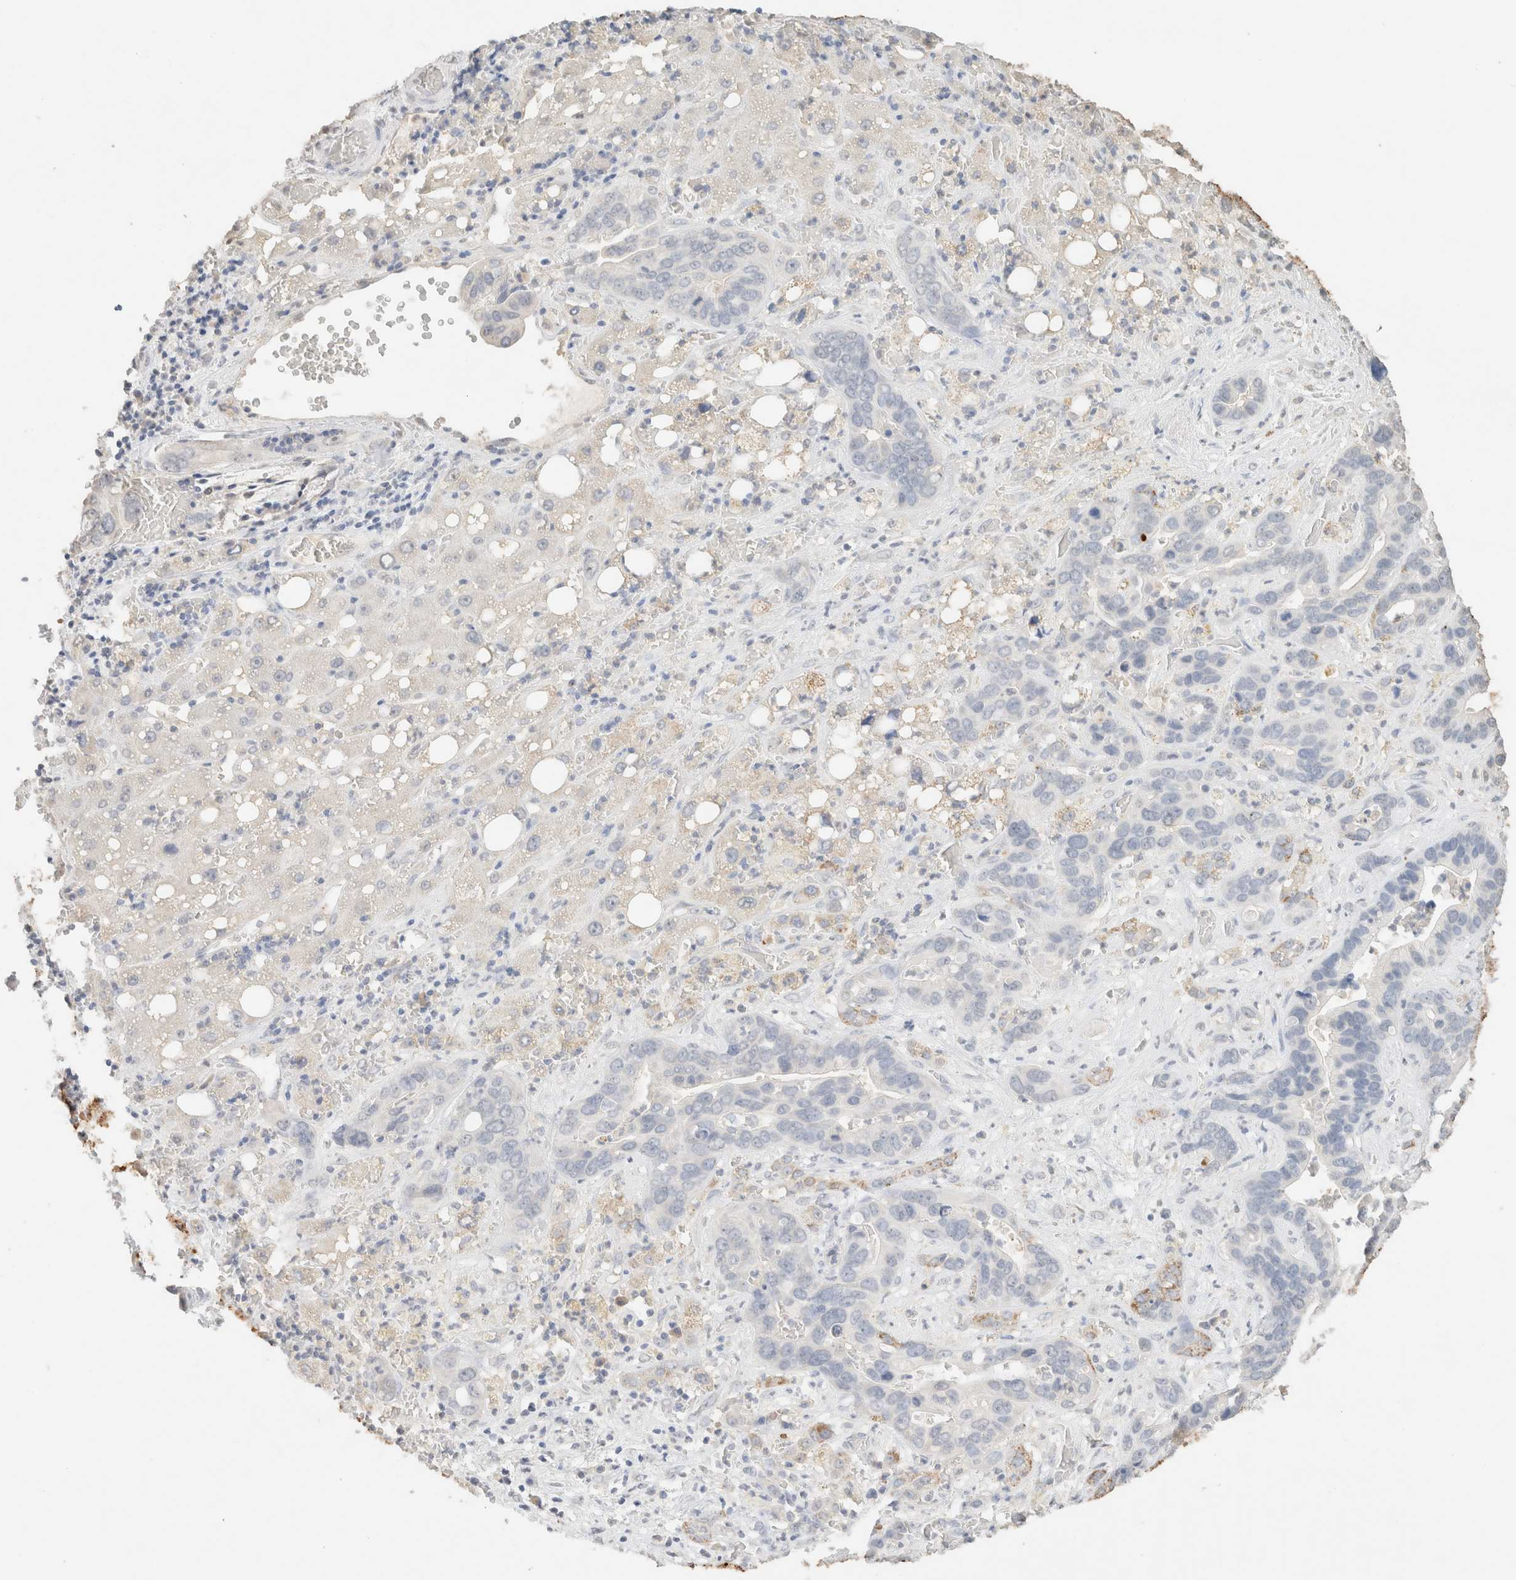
{"staining": {"intensity": "negative", "quantity": "none", "location": "none"}, "tissue": "liver cancer", "cell_type": "Tumor cells", "image_type": "cancer", "snomed": [{"axis": "morphology", "description": "Cholangiocarcinoma"}, {"axis": "topography", "description": "Liver"}], "caption": "High magnification brightfield microscopy of liver cholangiocarcinoma stained with DAB (3,3'-diaminobenzidine) (brown) and counterstained with hematoxylin (blue): tumor cells show no significant staining.", "gene": "CPA1", "patient": {"sex": "female", "age": 65}}